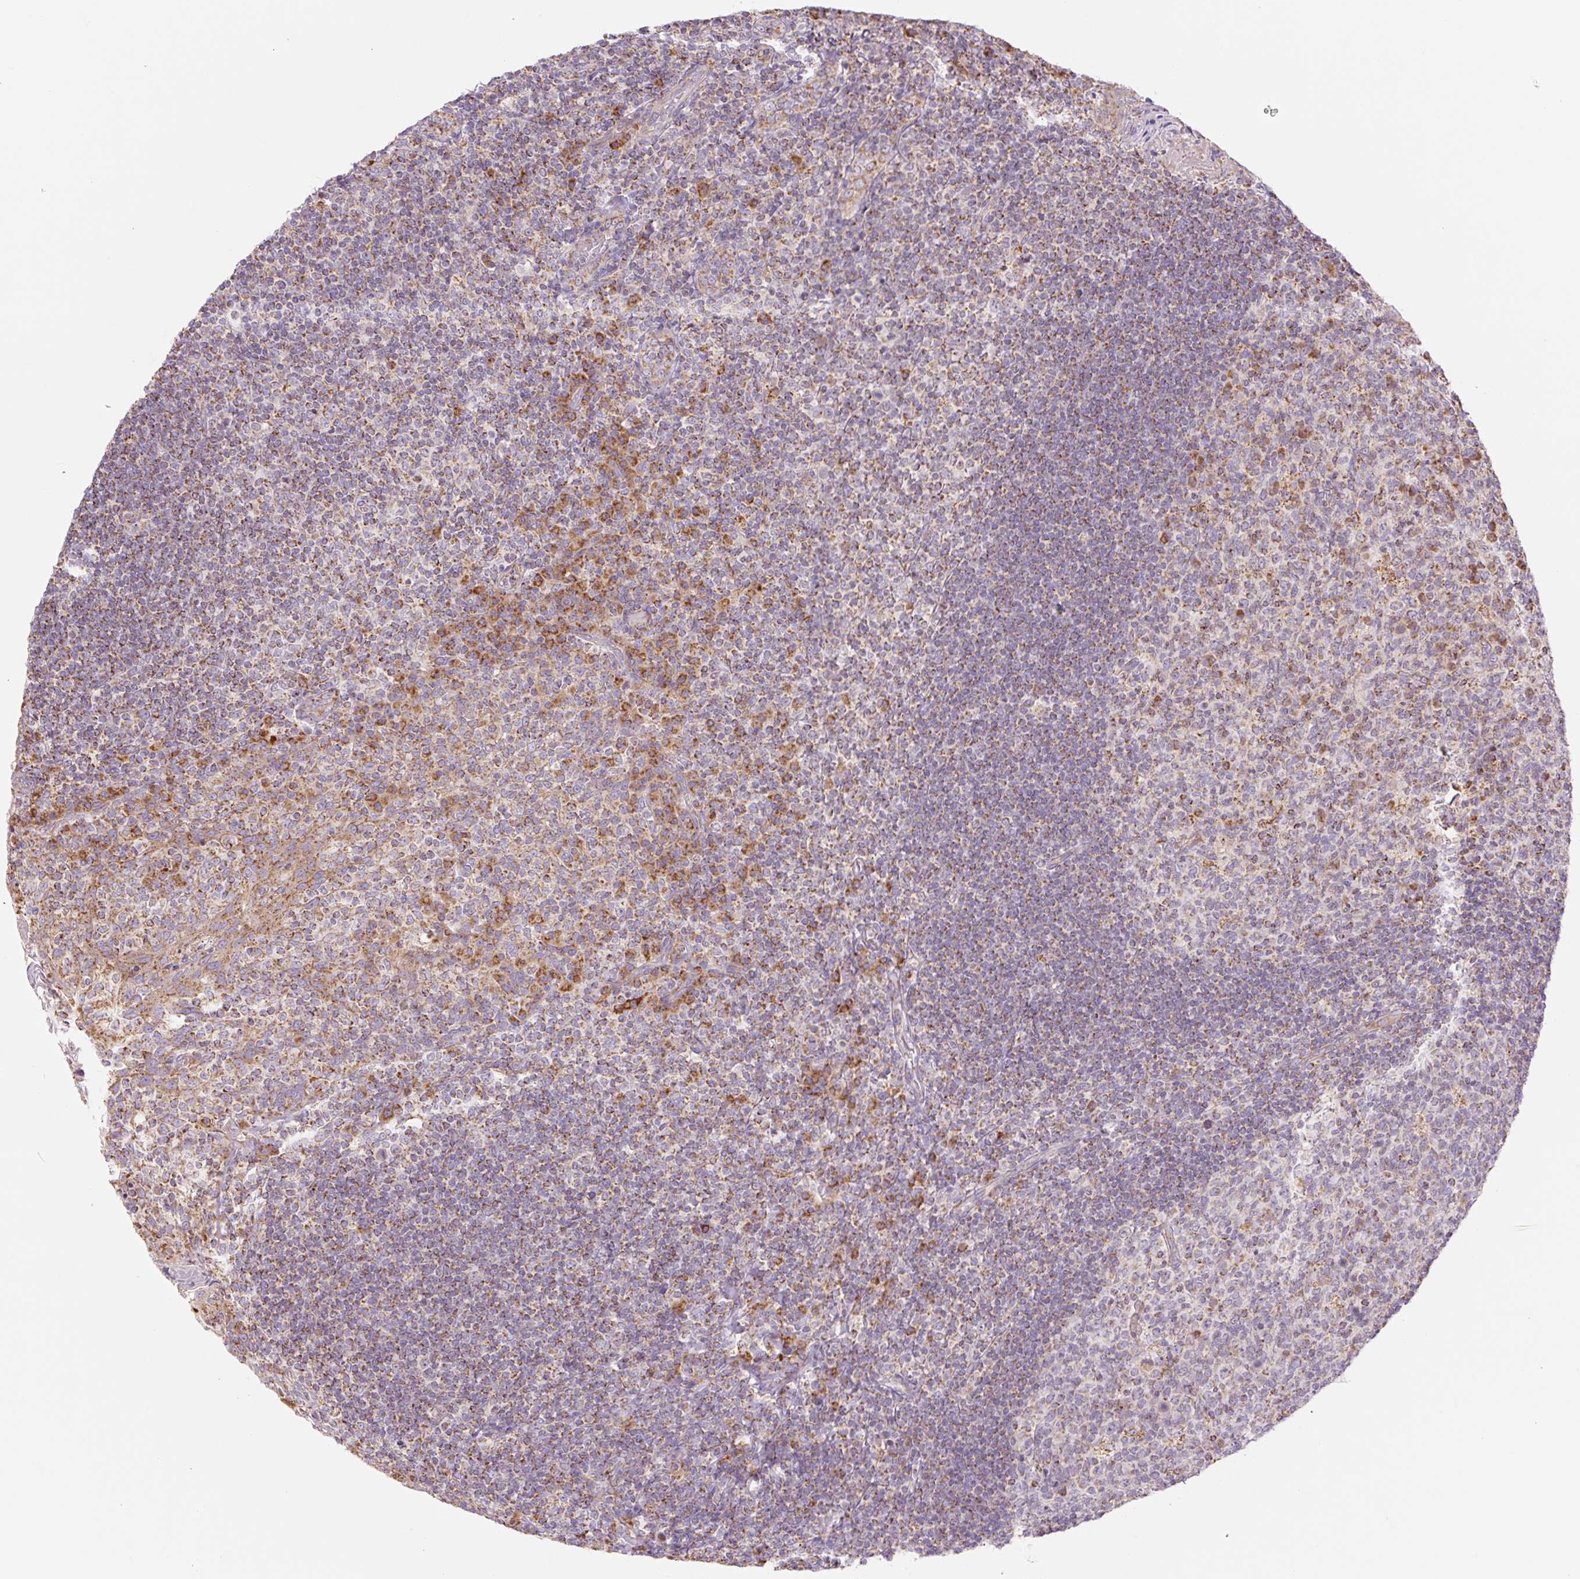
{"staining": {"intensity": "moderate", "quantity": "<25%", "location": "cytoplasmic/membranous"}, "tissue": "tonsil", "cell_type": "Germinal center cells", "image_type": "normal", "snomed": [{"axis": "morphology", "description": "Normal tissue, NOS"}, {"axis": "topography", "description": "Tonsil"}], "caption": "IHC image of benign human tonsil stained for a protein (brown), which demonstrates low levels of moderate cytoplasmic/membranous positivity in about <25% of germinal center cells.", "gene": "GOSR2", "patient": {"sex": "female", "age": 10}}